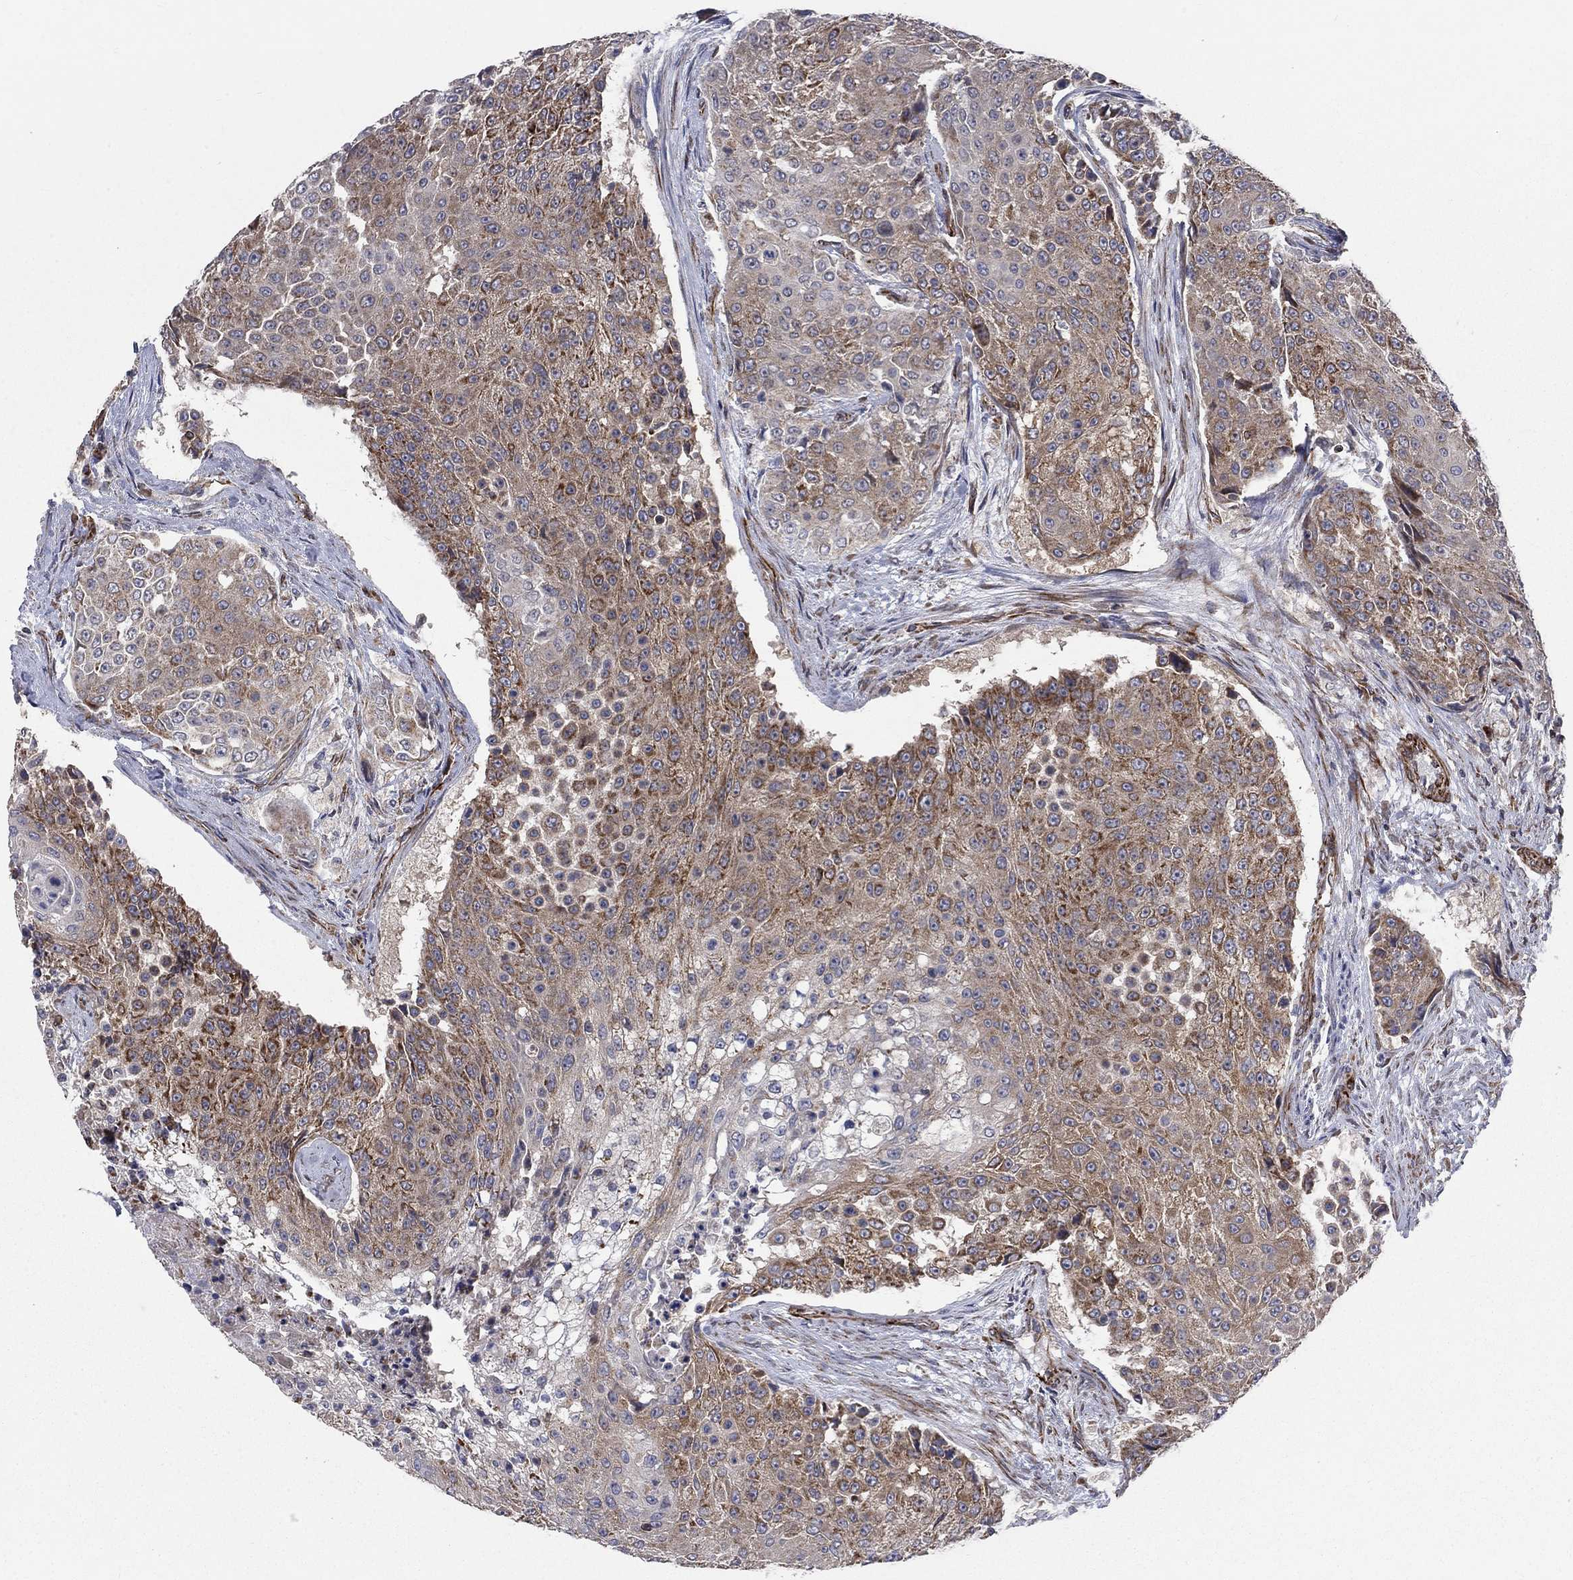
{"staining": {"intensity": "moderate", "quantity": ">75%", "location": "cytoplasmic/membranous"}, "tissue": "urothelial cancer", "cell_type": "Tumor cells", "image_type": "cancer", "snomed": [{"axis": "morphology", "description": "Urothelial carcinoma, High grade"}, {"axis": "topography", "description": "Urinary bladder"}], "caption": "High-grade urothelial carcinoma stained for a protein displays moderate cytoplasmic/membranous positivity in tumor cells.", "gene": "NDUFC1", "patient": {"sex": "female", "age": 63}}